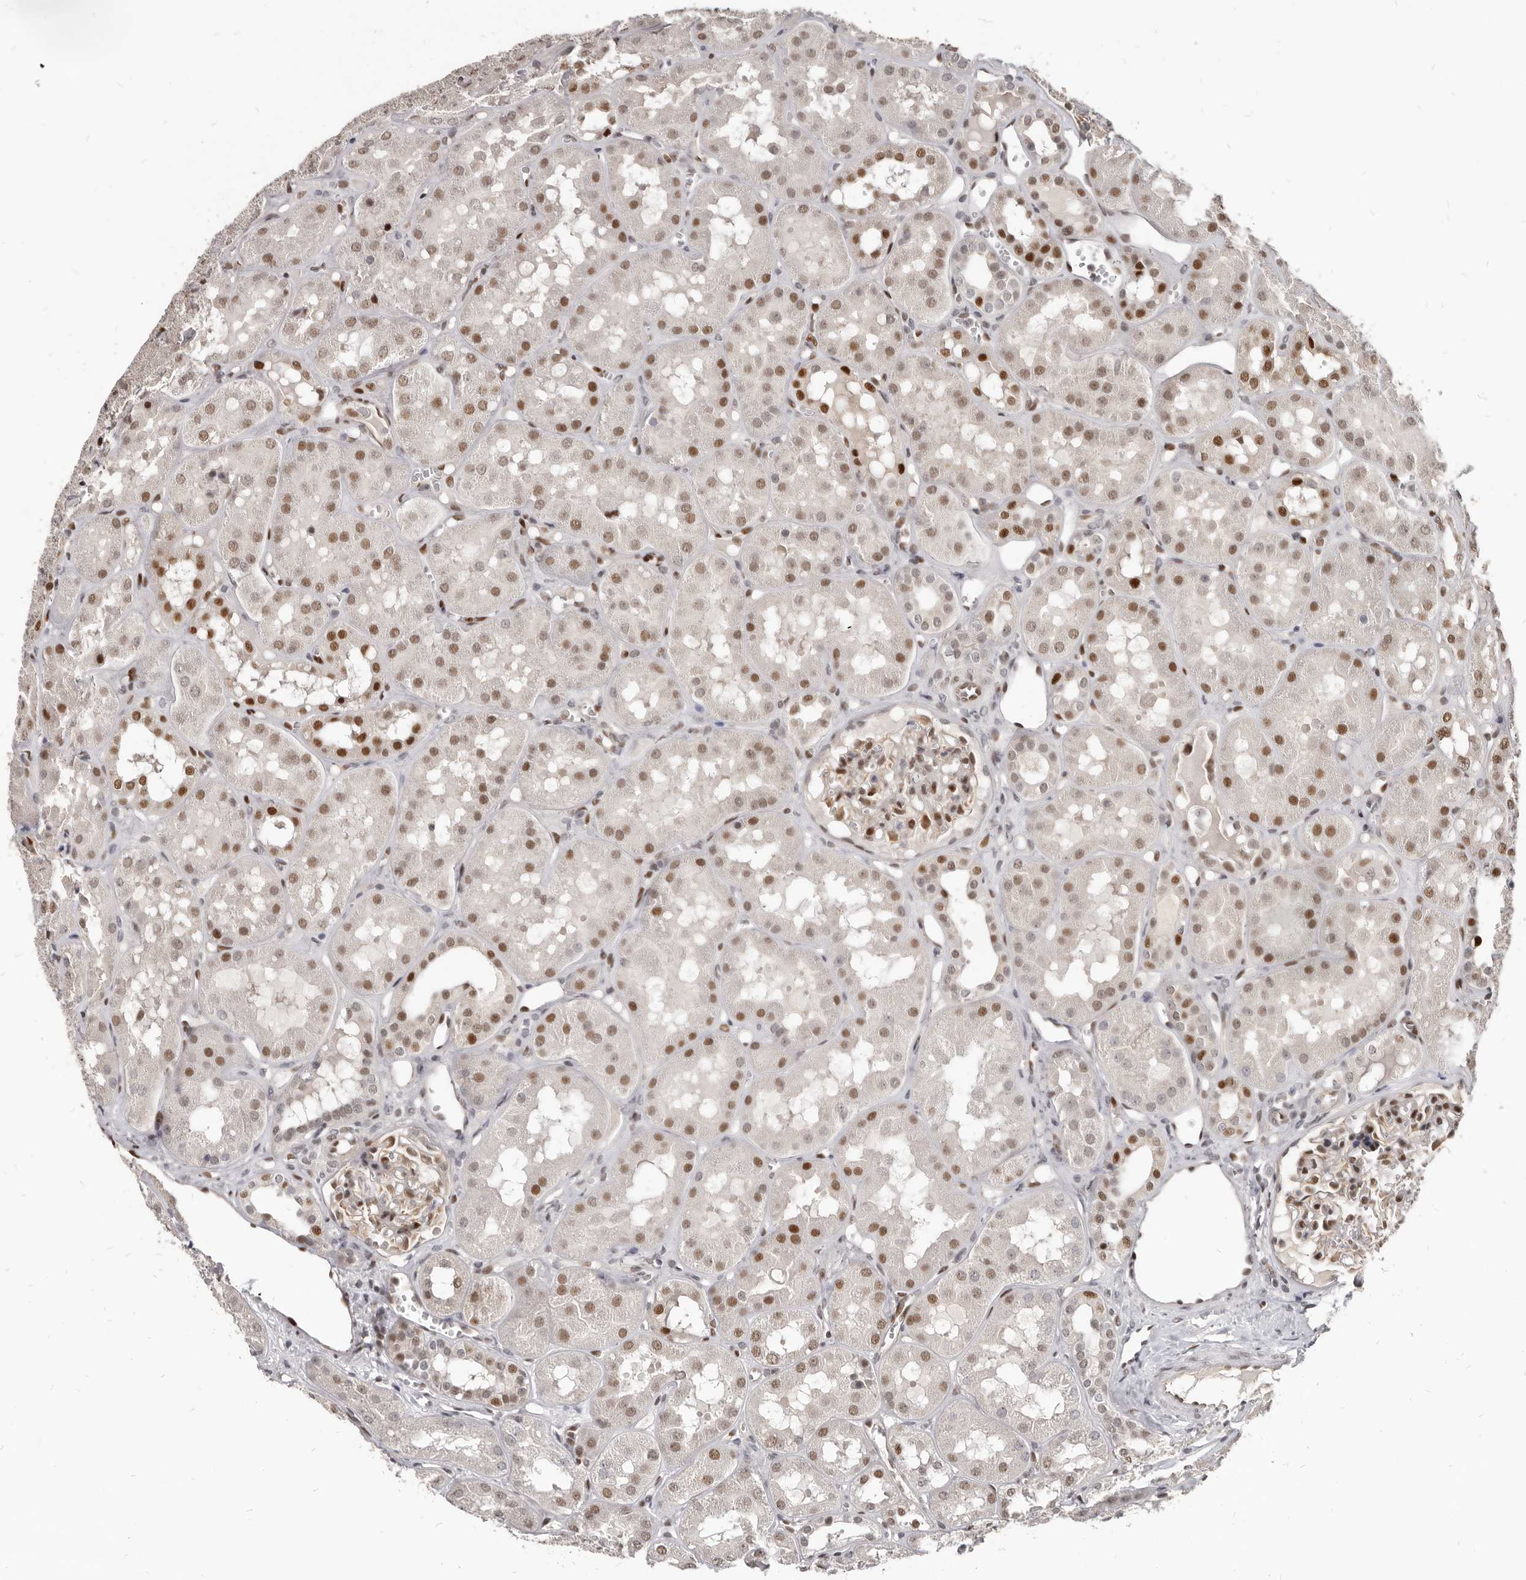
{"staining": {"intensity": "strong", "quantity": ">75%", "location": "nuclear"}, "tissue": "kidney", "cell_type": "Cells in glomeruli", "image_type": "normal", "snomed": [{"axis": "morphology", "description": "Normal tissue, NOS"}, {"axis": "topography", "description": "Kidney"}], "caption": "Immunohistochemical staining of unremarkable kidney demonstrates high levels of strong nuclear staining in approximately >75% of cells in glomeruli. Using DAB (brown) and hematoxylin (blue) stains, captured at high magnification using brightfield microscopy.", "gene": "ATF5", "patient": {"sex": "male", "age": 16}}